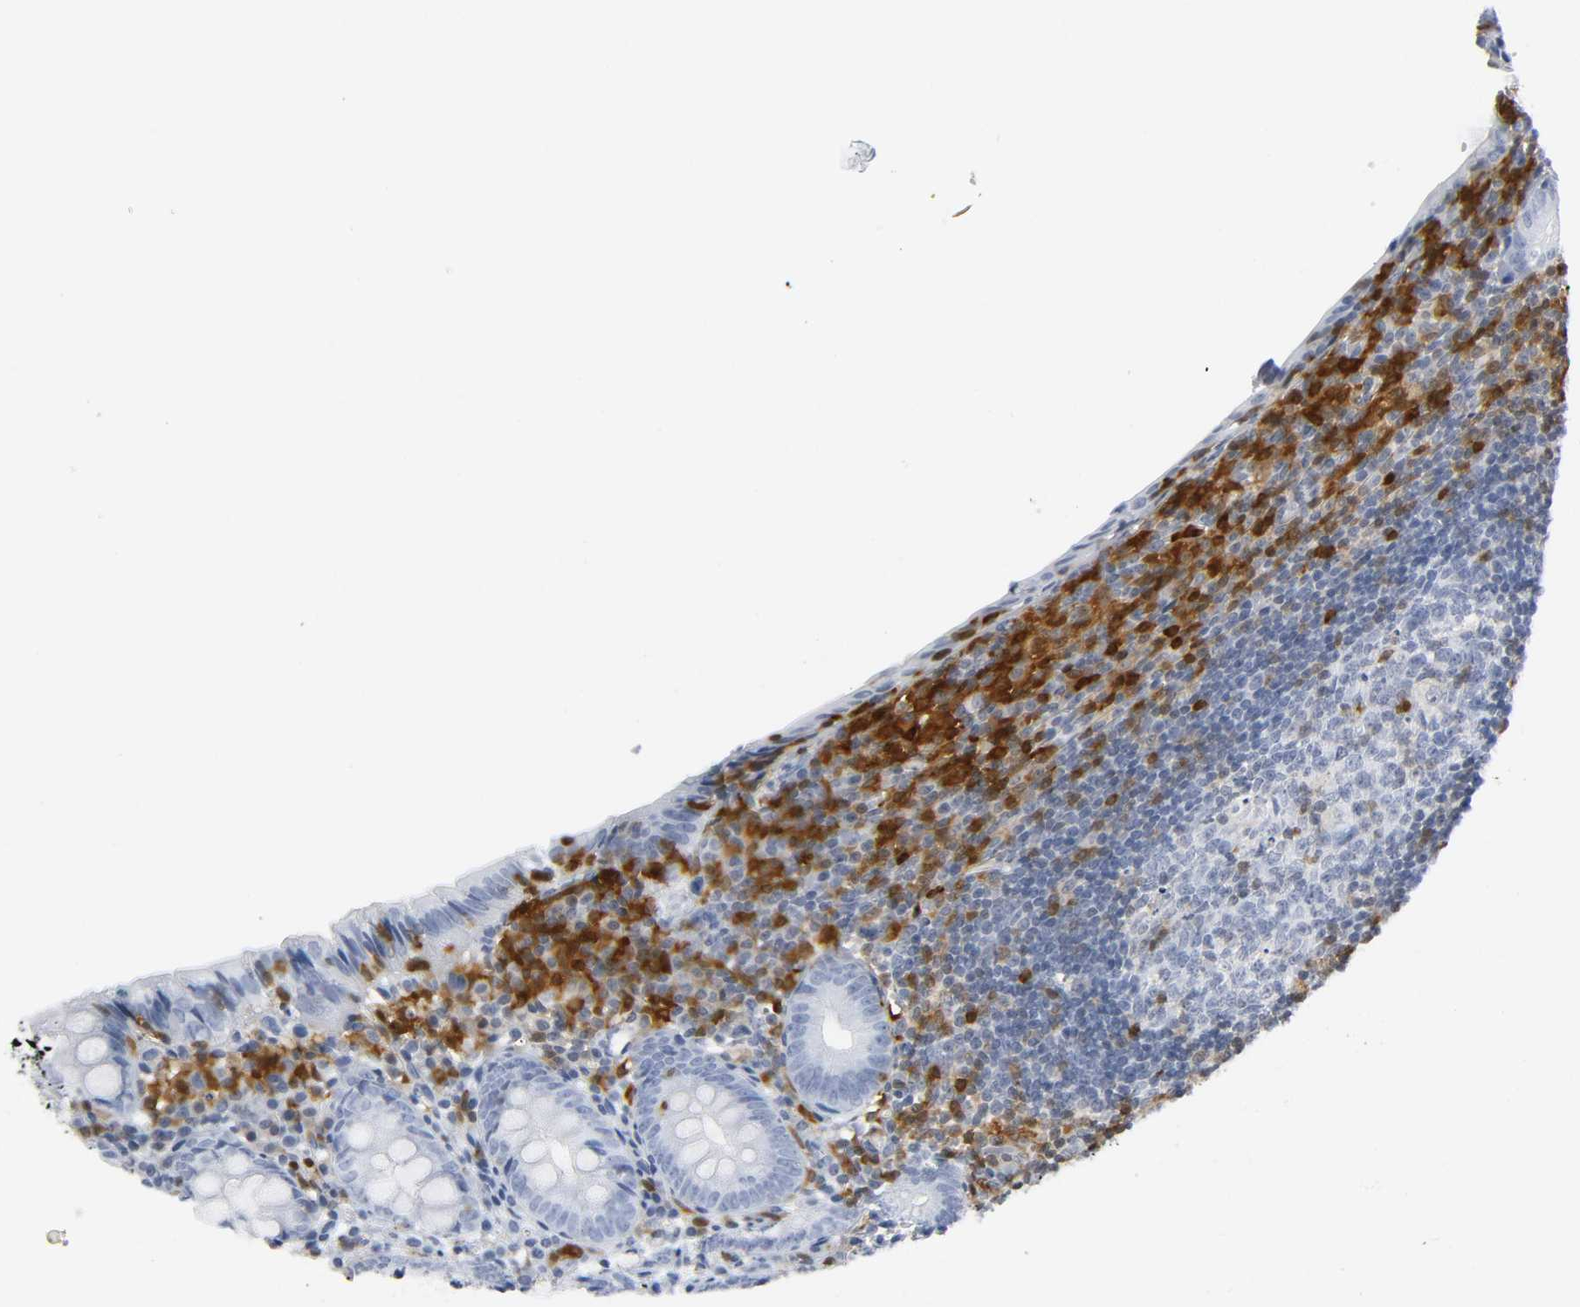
{"staining": {"intensity": "negative", "quantity": "none", "location": "none"}, "tissue": "appendix", "cell_type": "Glandular cells", "image_type": "normal", "snomed": [{"axis": "morphology", "description": "Normal tissue, NOS"}, {"axis": "topography", "description": "Appendix"}], "caption": "Immunohistochemistry of normal human appendix exhibits no expression in glandular cells. The staining was performed using DAB to visualize the protein expression in brown, while the nuclei were stained in blue with hematoxylin (Magnification: 20x).", "gene": "DOK2", "patient": {"sex": "female", "age": 10}}